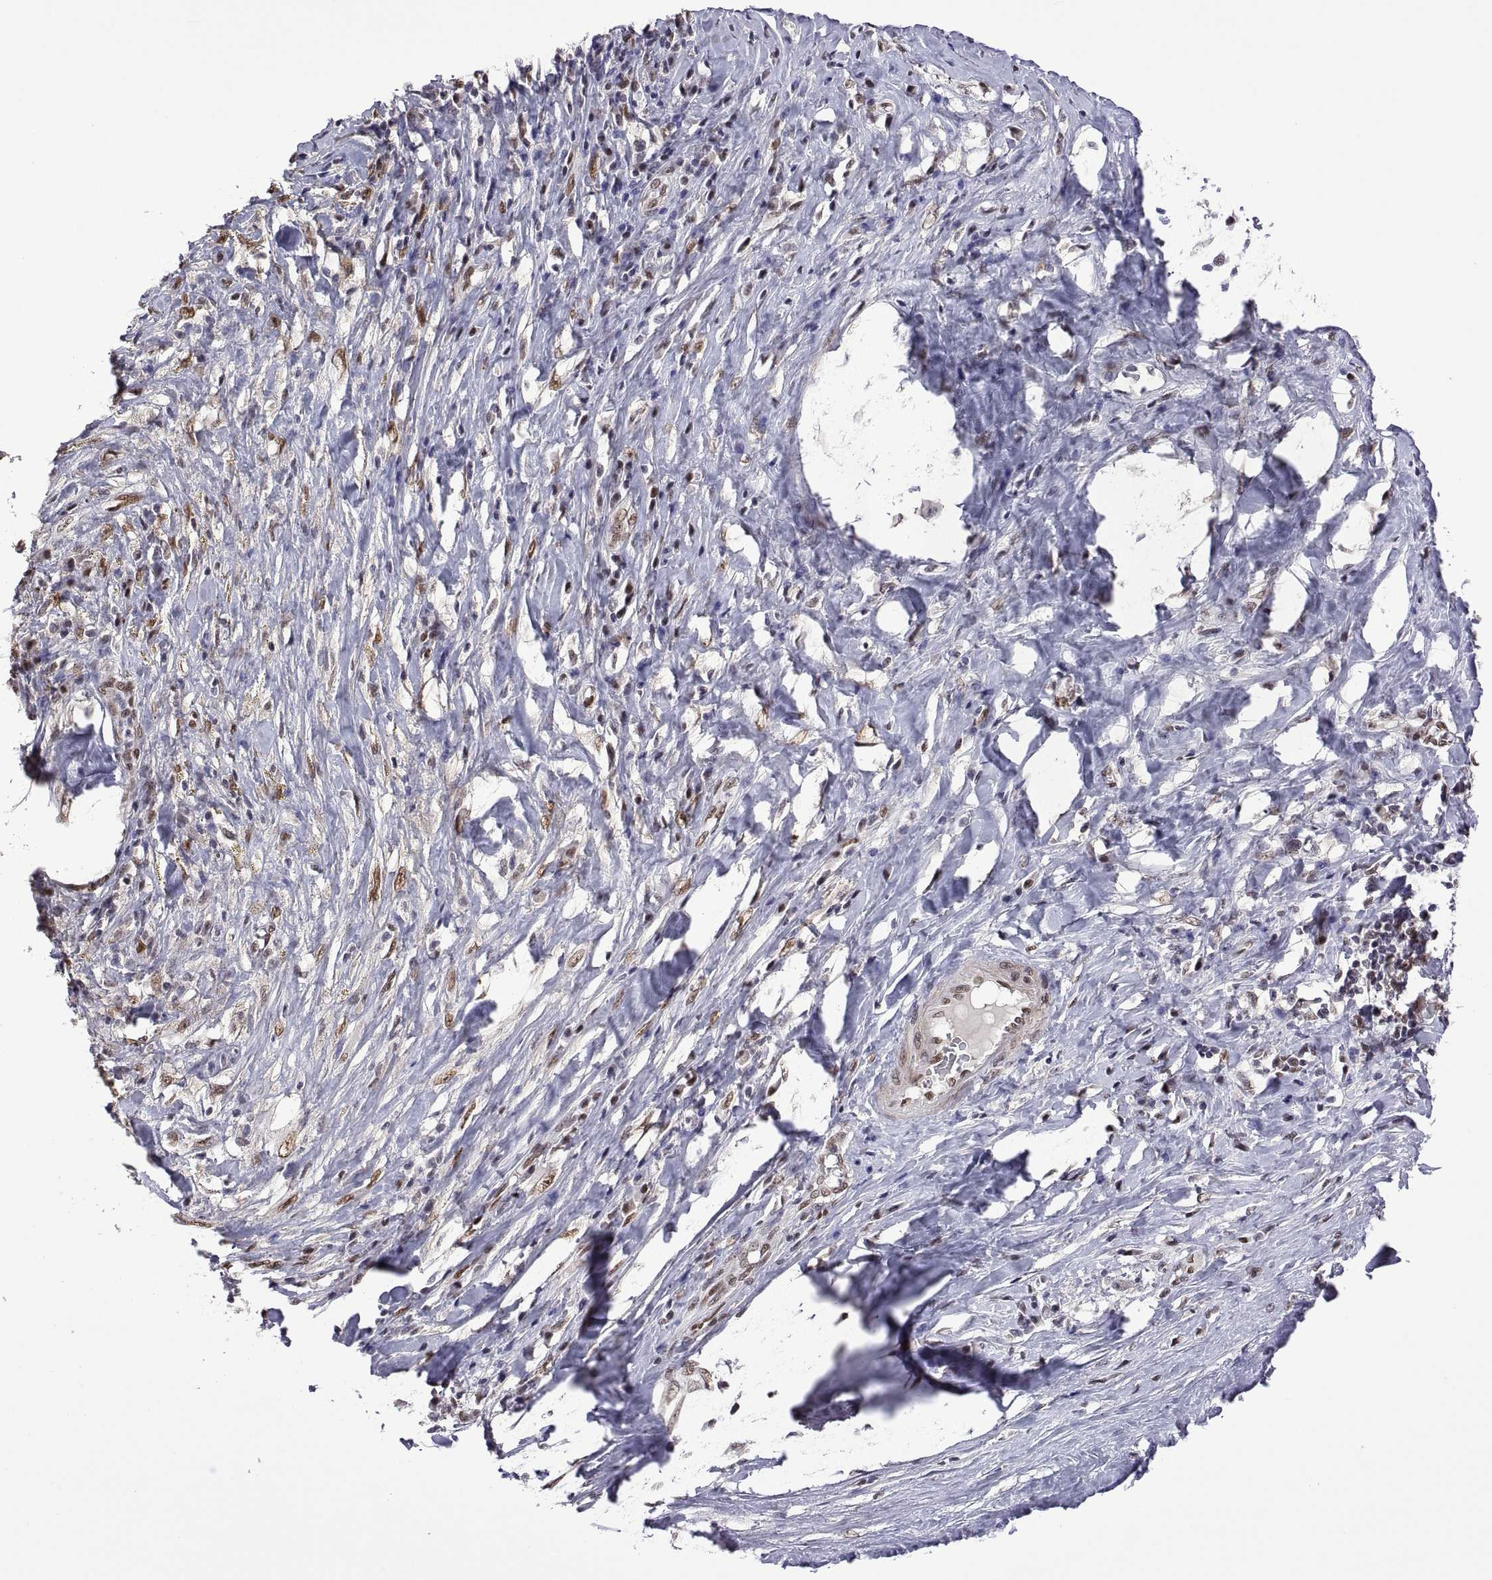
{"staining": {"intensity": "weak", "quantity": "25%-75%", "location": "cytoplasmic/membranous,nuclear"}, "tissue": "melanoma", "cell_type": "Tumor cells", "image_type": "cancer", "snomed": [{"axis": "morphology", "description": "Malignant melanoma, NOS"}, {"axis": "topography", "description": "Skin"}], "caption": "A photomicrograph of human malignant melanoma stained for a protein displays weak cytoplasmic/membranous and nuclear brown staining in tumor cells.", "gene": "NR4A1", "patient": {"sex": "female", "age": 91}}